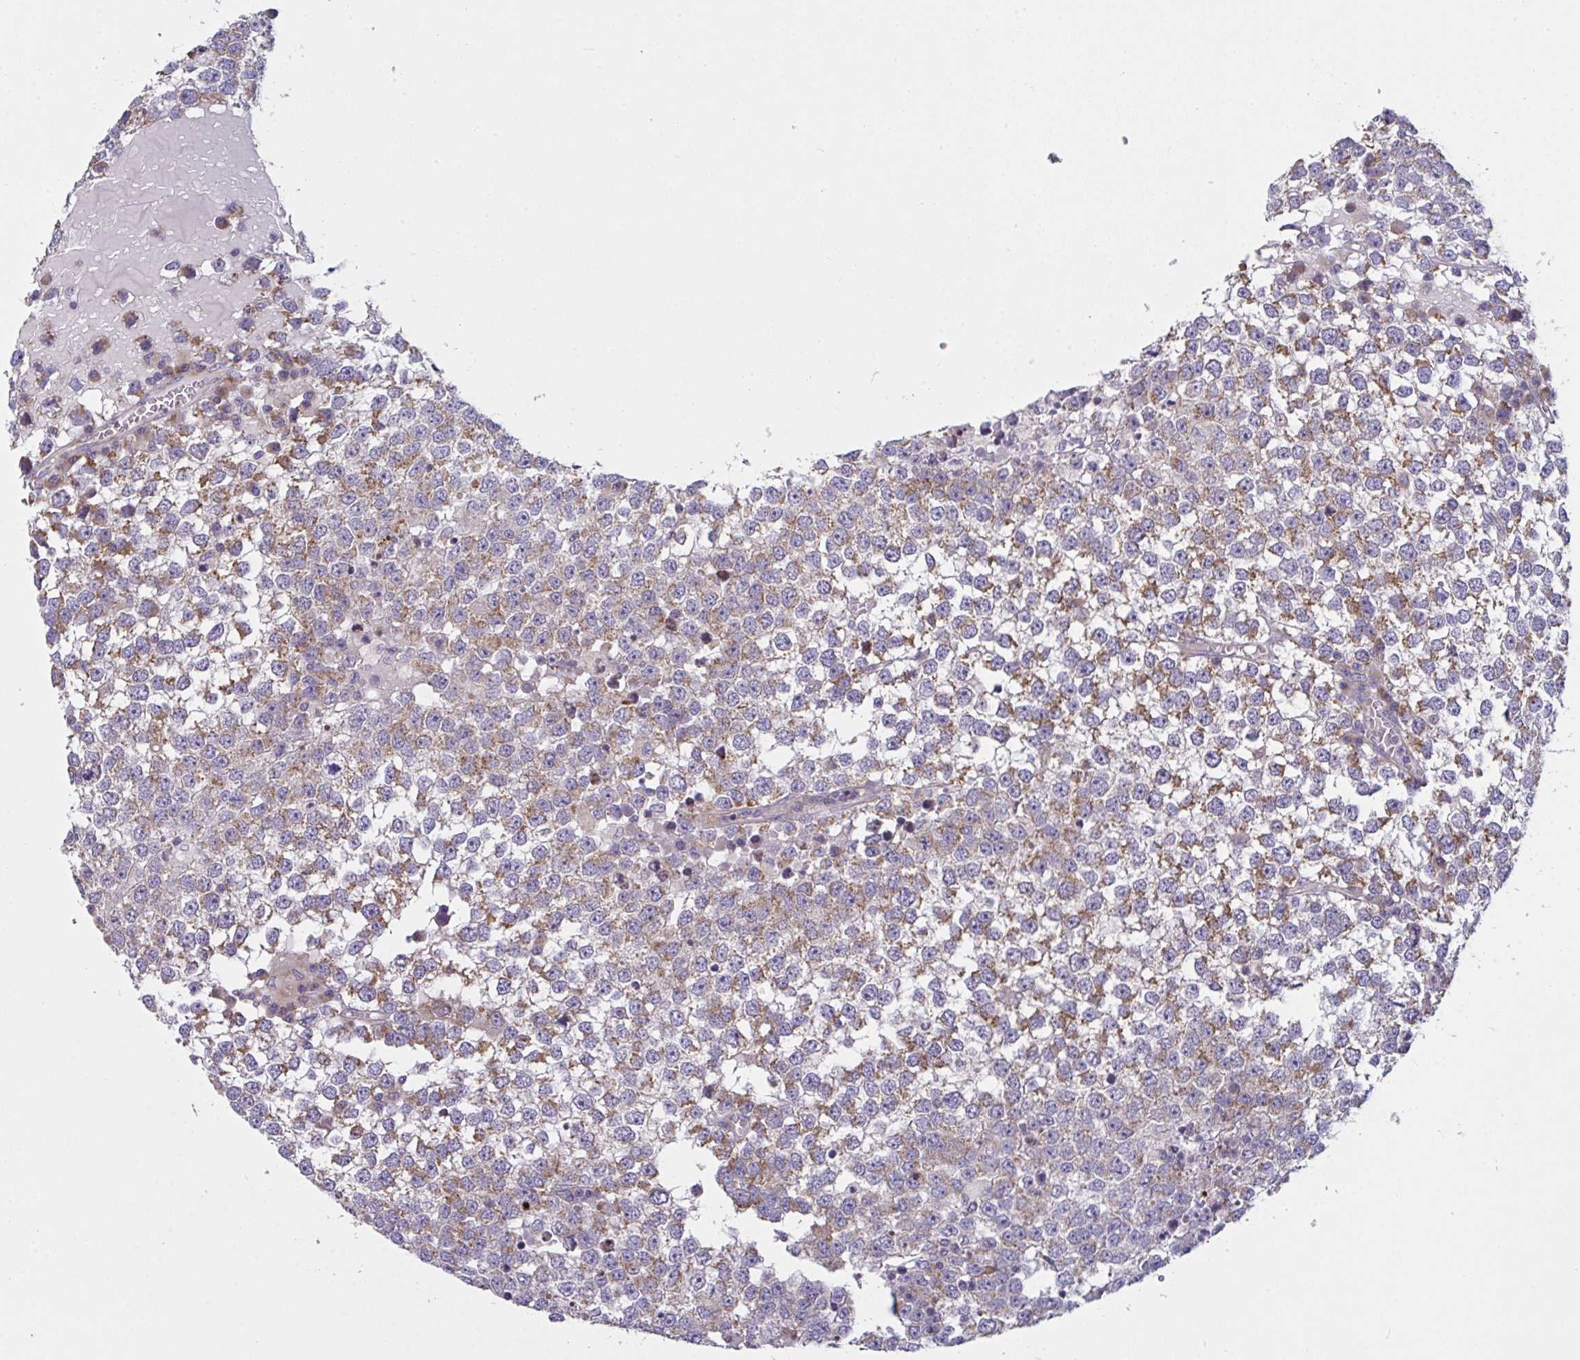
{"staining": {"intensity": "moderate", "quantity": "25%-75%", "location": "cytoplasmic/membranous"}, "tissue": "testis cancer", "cell_type": "Tumor cells", "image_type": "cancer", "snomed": [{"axis": "morphology", "description": "Seminoma, NOS"}, {"axis": "topography", "description": "Testis"}], "caption": "Immunohistochemical staining of human testis cancer (seminoma) demonstrates medium levels of moderate cytoplasmic/membranous protein staining in approximately 25%-75% of tumor cells. (Stains: DAB in brown, nuclei in blue, Microscopy: brightfield microscopy at high magnification).", "gene": "MRPS2", "patient": {"sex": "male", "age": 65}}